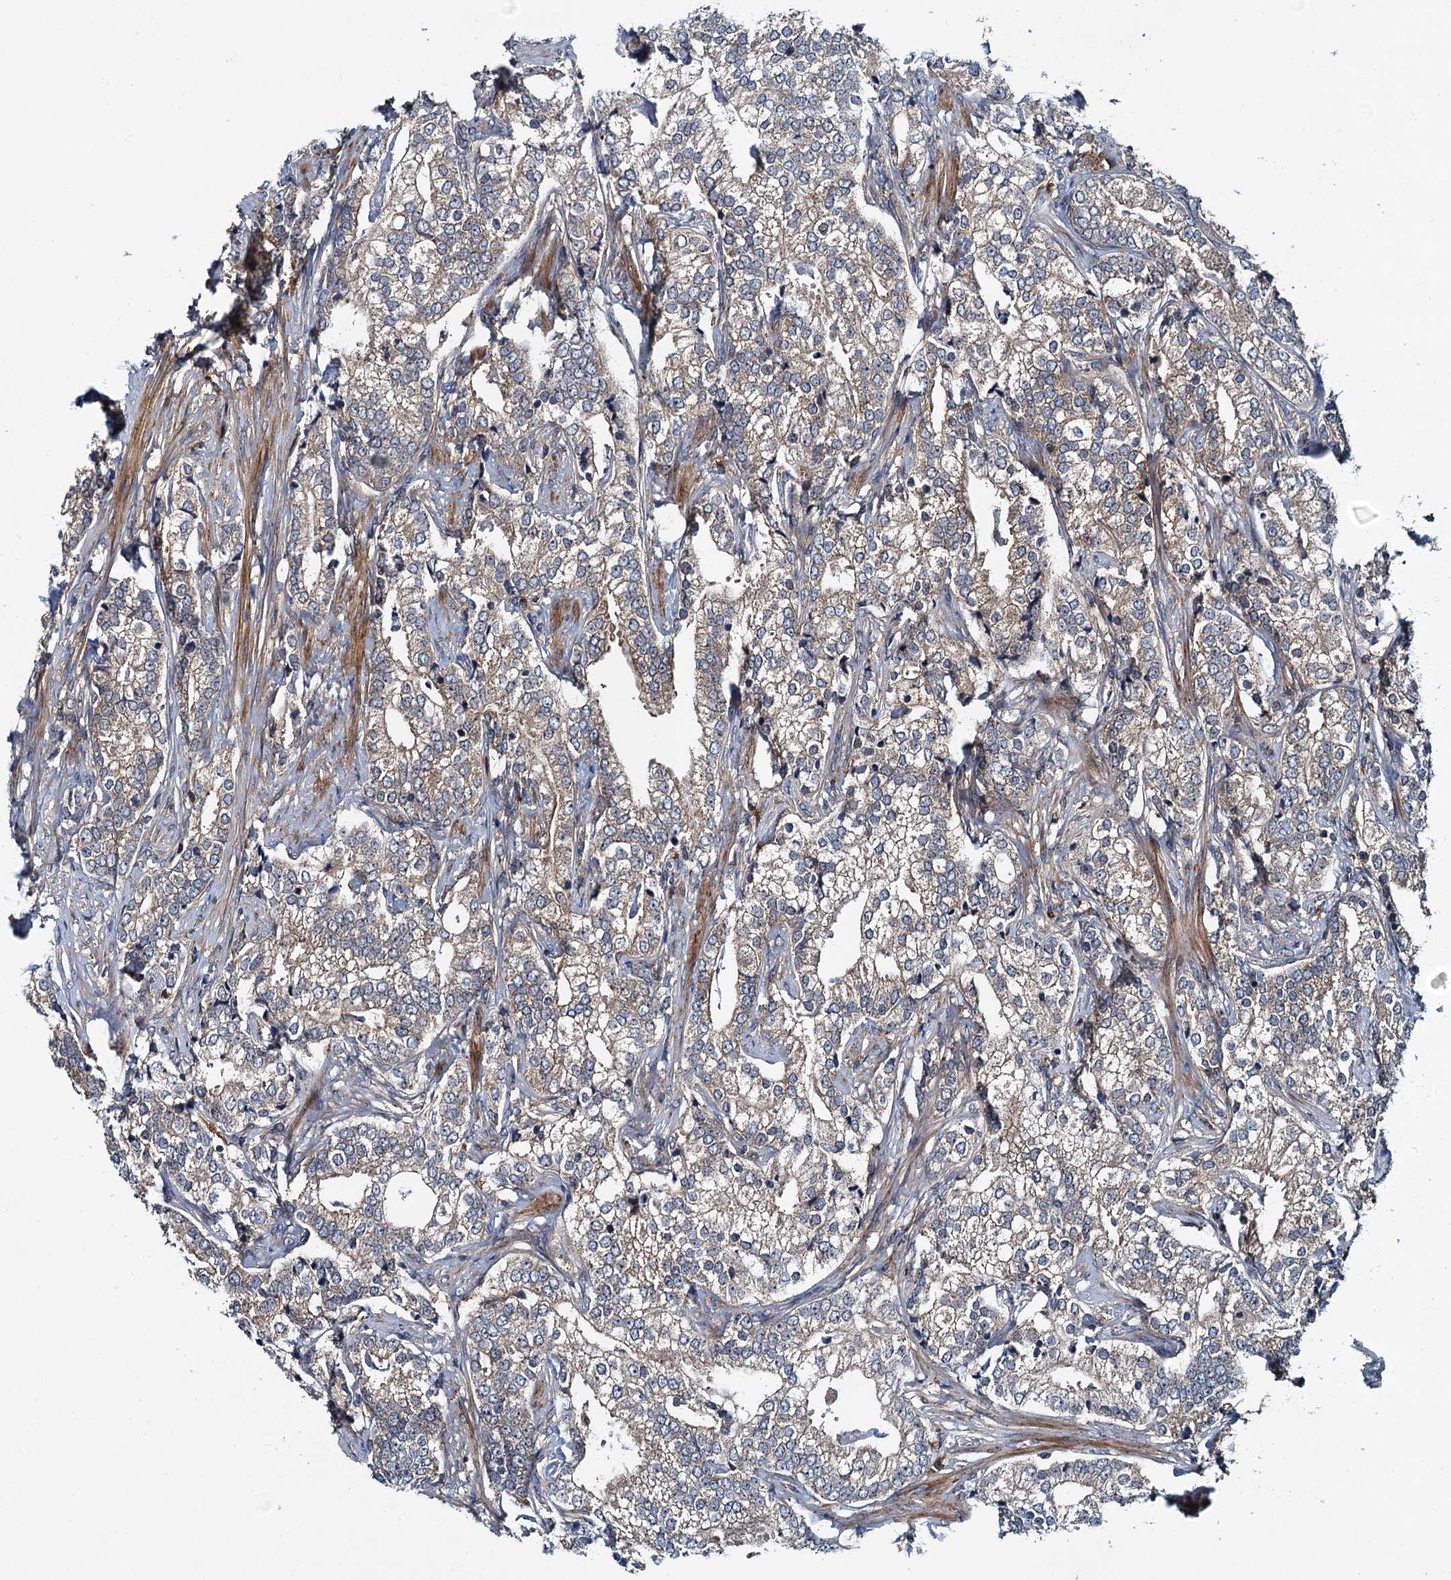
{"staining": {"intensity": "weak", "quantity": "25%-75%", "location": "cytoplasmic/membranous"}, "tissue": "prostate cancer", "cell_type": "Tumor cells", "image_type": "cancer", "snomed": [{"axis": "morphology", "description": "Adenocarcinoma, High grade"}, {"axis": "topography", "description": "Prostate"}], "caption": "Weak cytoplasmic/membranous expression is present in approximately 25%-75% of tumor cells in prostate cancer. (IHC, brightfield microscopy, high magnification).", "gene": "EFL1", "patient": {"sex": "male", "age": 69}}